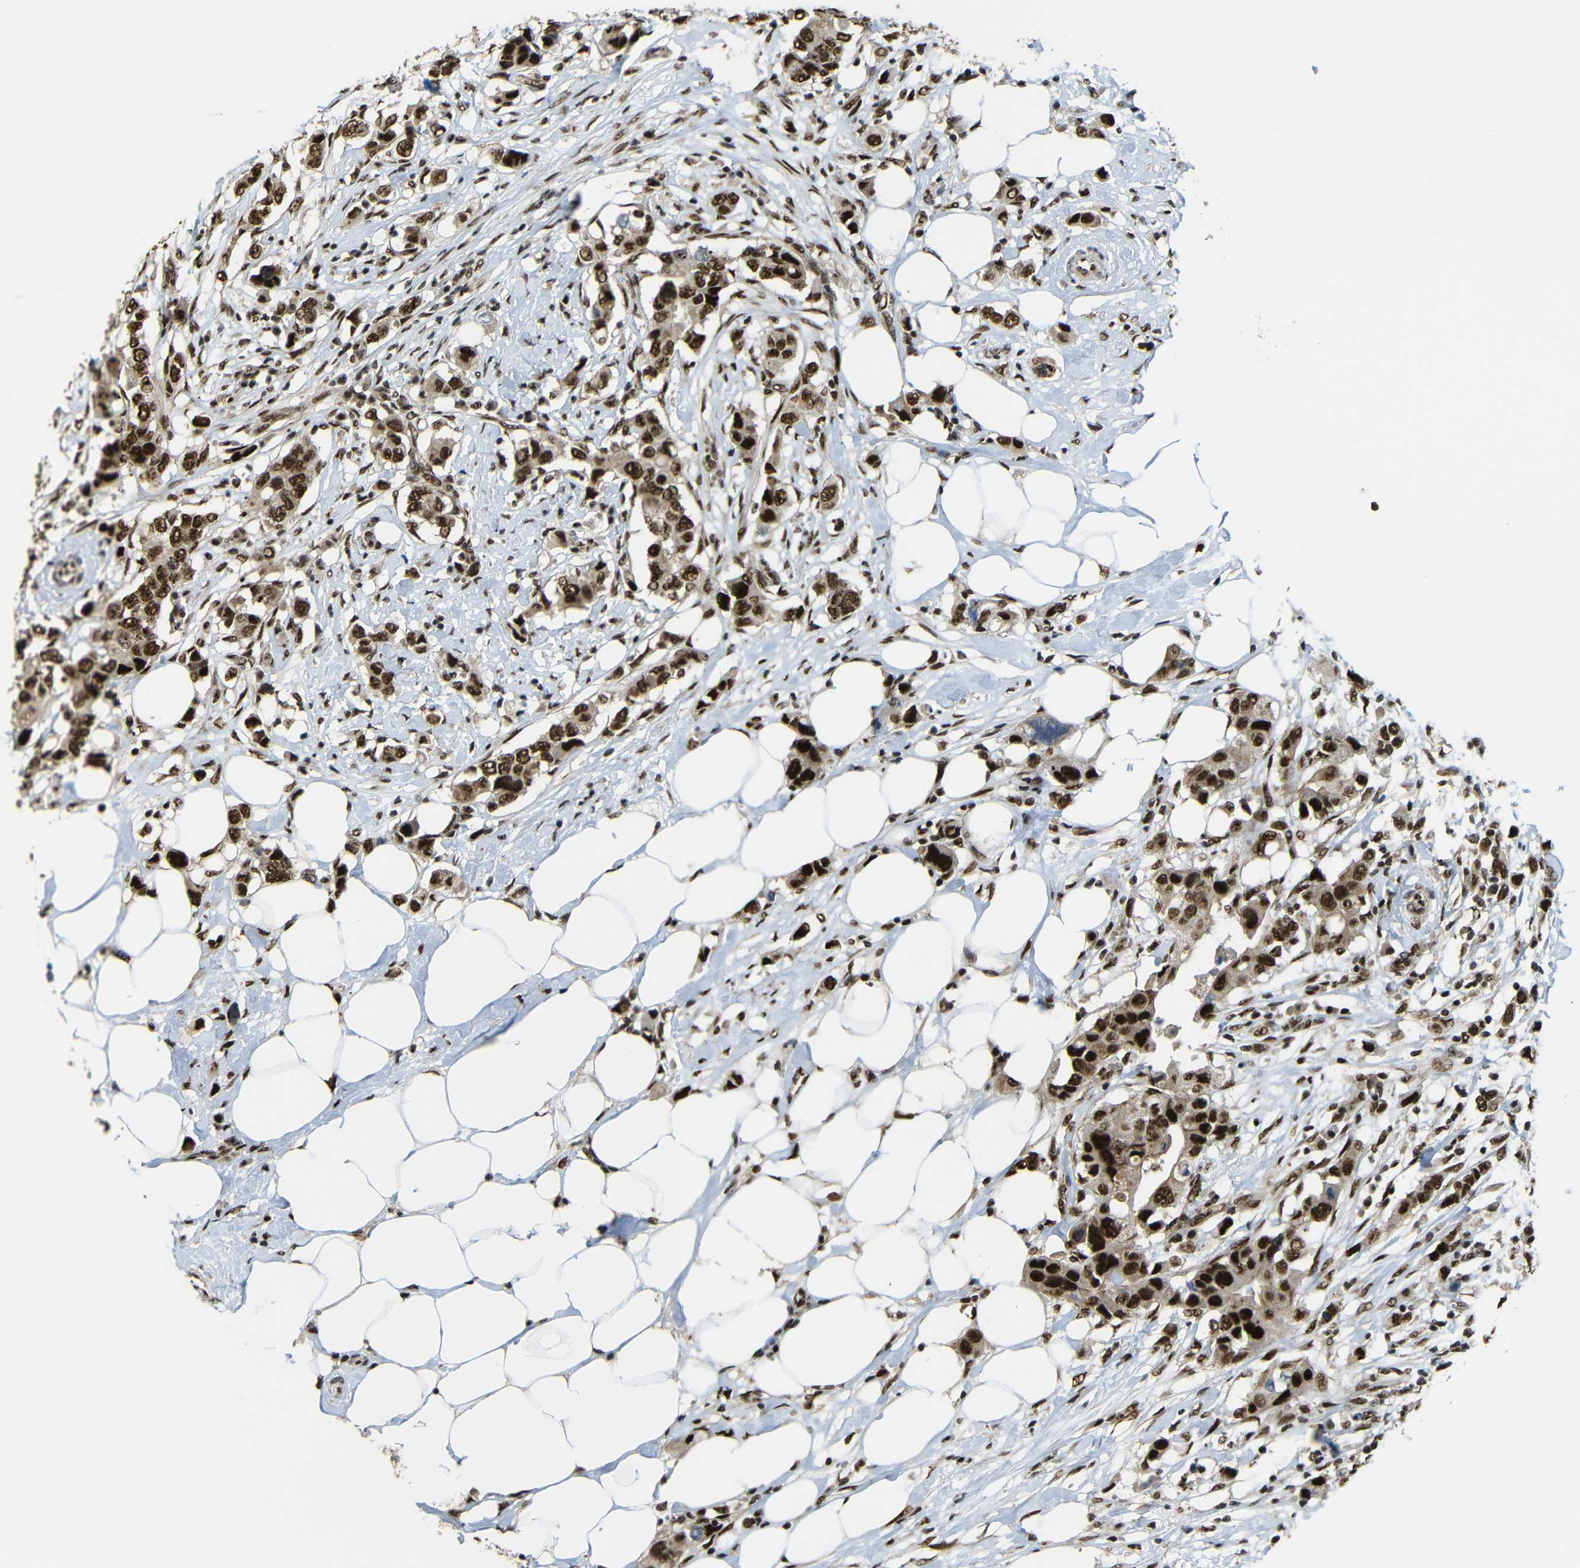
{"staining": {"intensity": "strong", "quantity": ">75%", "location": "cytoplasmic/membranous,nuclear"}, "tissue": "breast cancer", "cell_type": "Tumor cells", "image_type": "cancer", "snomed": [{"axis": "morphology", "description": "Normal tissue, NOS"}, {"axis": "morphology", "description": "Duct carcinoma"}, {"axis": "topography", "description": "Breast"}], "caption": "Brown immunohistochemical staining in human breast cancer reveals strong cytoplasmic/membranous and nuclear expression in approximately >75% of tumor cells.", "gene": "TCF7L2", "patient": {"sex": "female", "age": 50}}